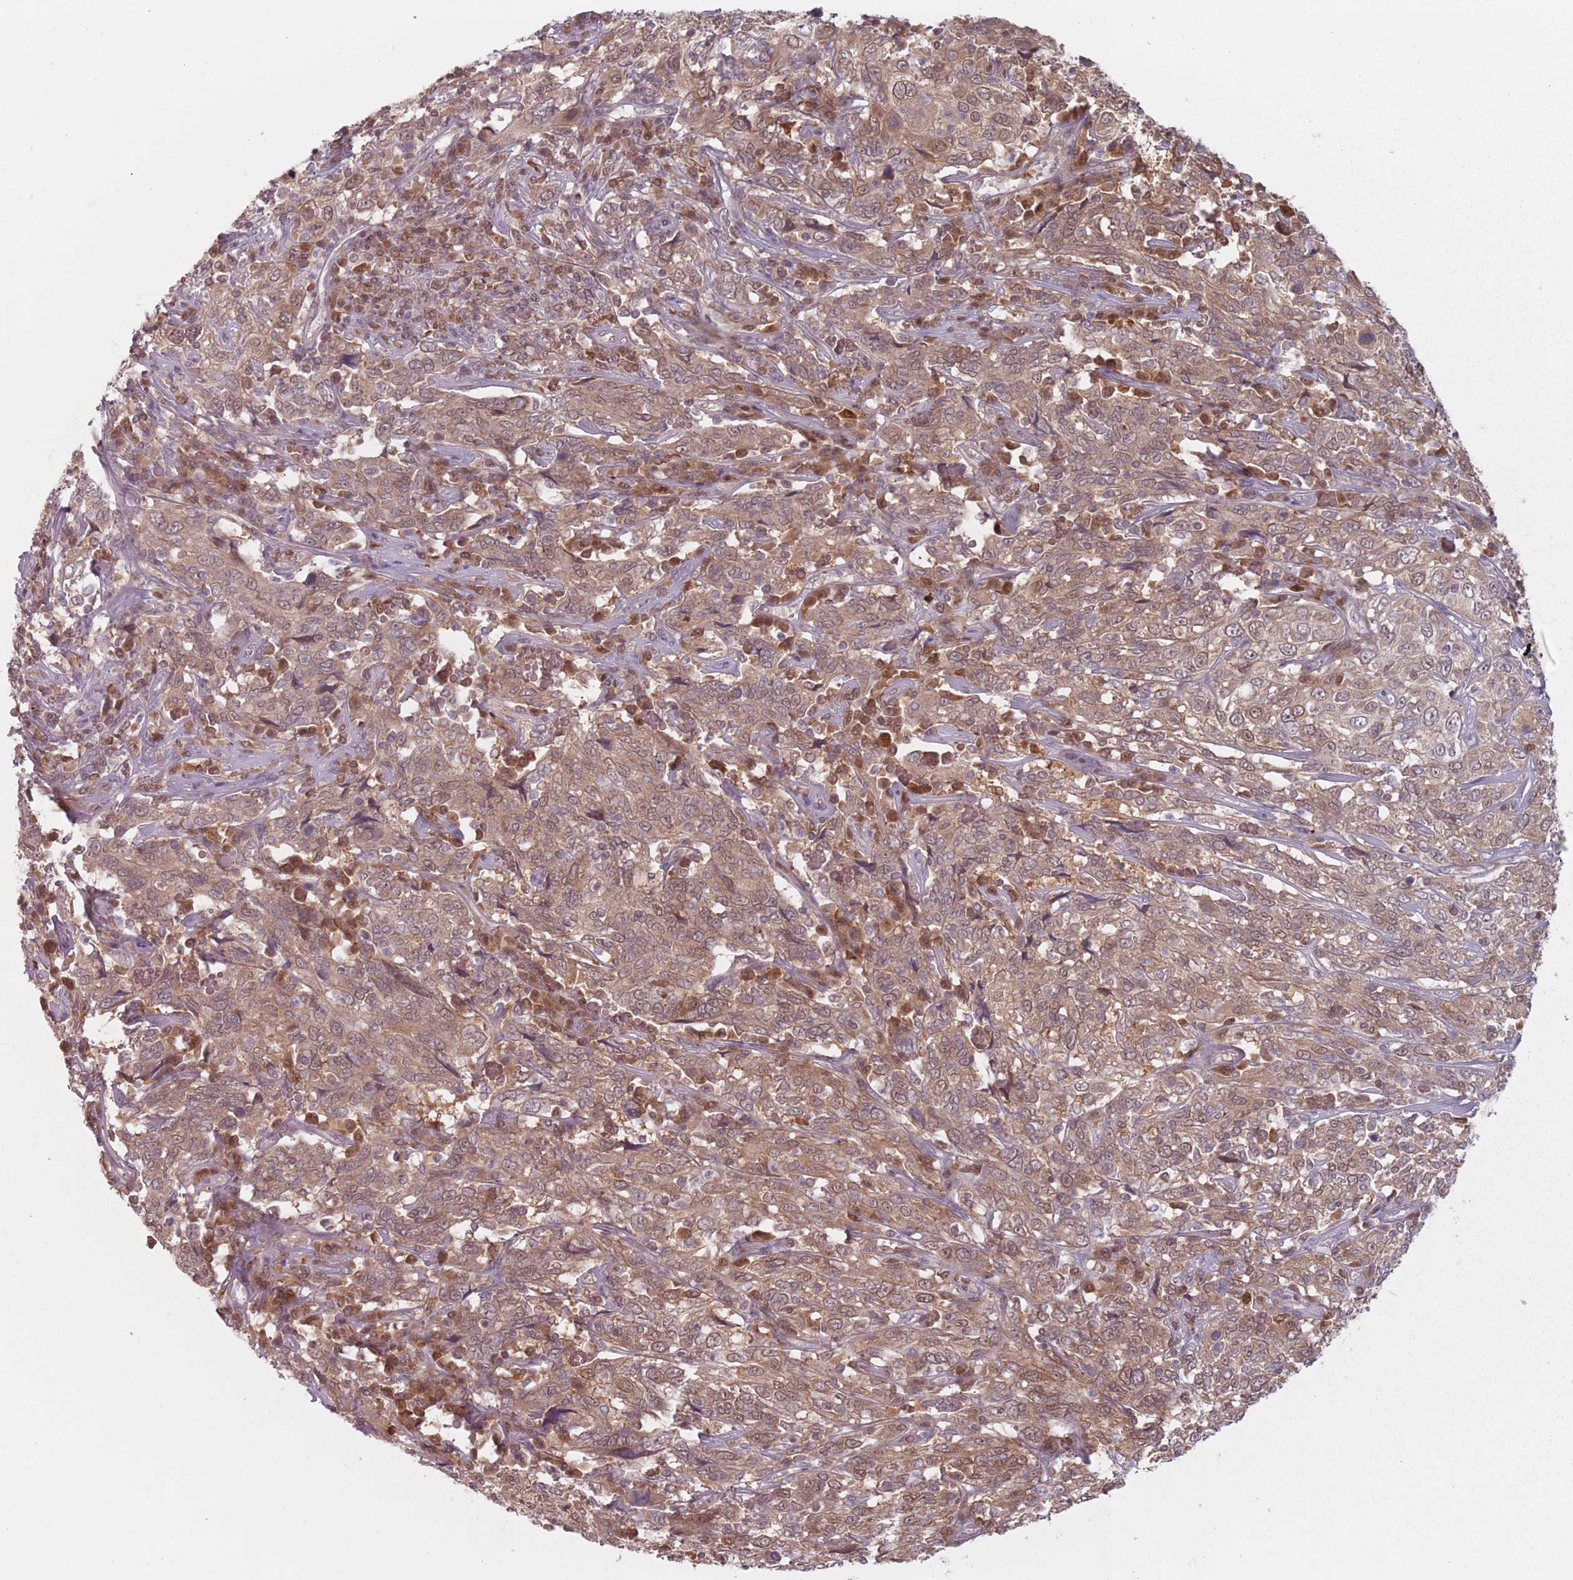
{"staining": {"intensity": "moderate", "quantity": ">75%", "location": "cytoplasmic/membranous,nuclear"}, "tissue": "cervical cancer", "cell_type": "Tumor cells", "image_type": "cancer", "snomed": [{"axis": "morphology", "description": "Squamous cell carcinoma, NOS"}, {"axis": "topography", "description": "Cervix"}], "caption": "Moderate cytoplasmic/membranous and nuclear protein expression is identified in approximately >75% of tumor cells in cervical cancer (squamous cell carcinoma).", "gene": "NAXE", "patient": {"sex": "female", "age": 46}}